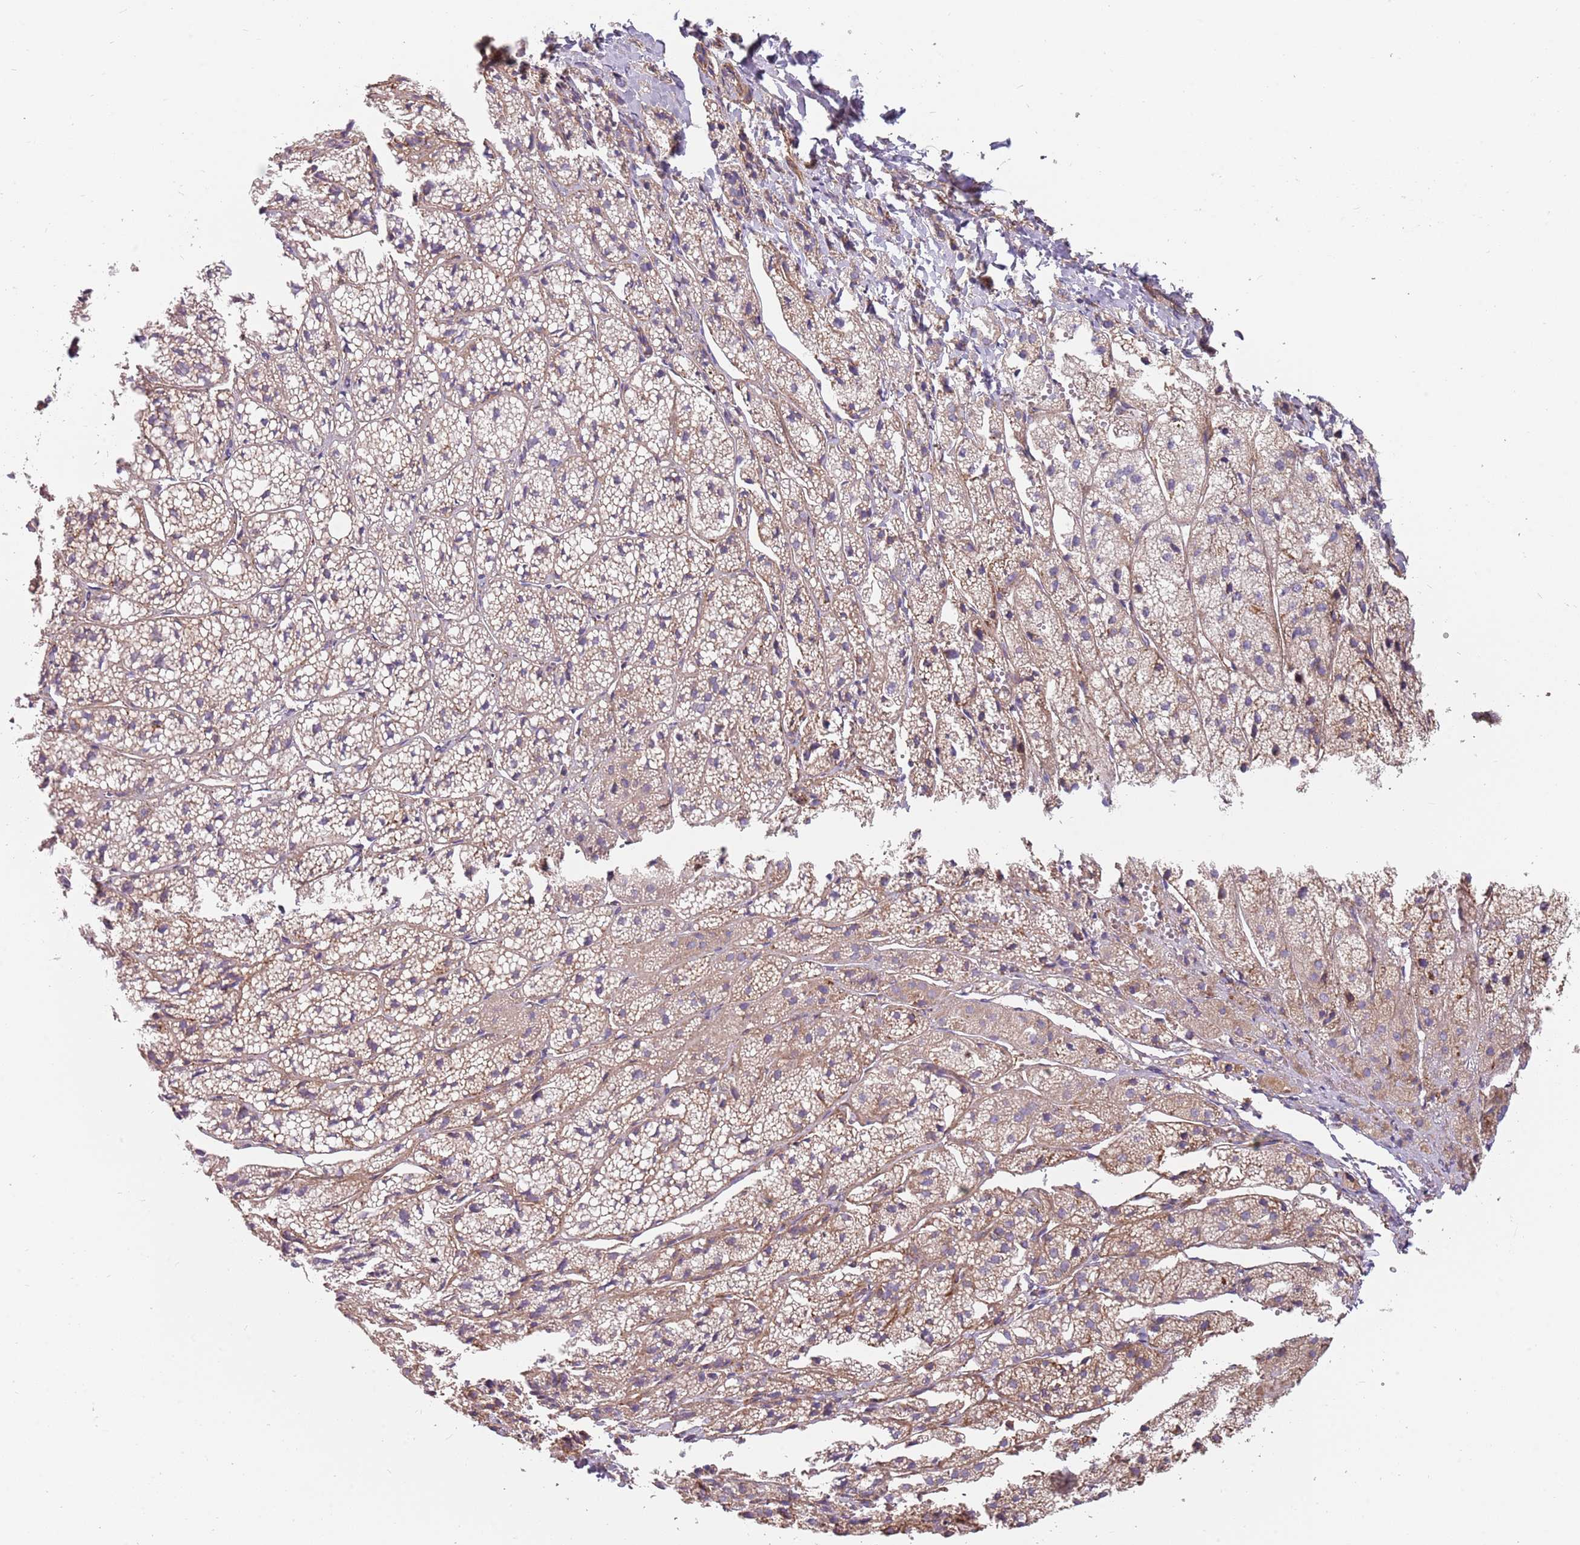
{"staining": {"intensity": "moderate", "quantity": "25%-75%", "location": "cytoplasmic/membranous"}, "tissue": "adrenal gland", "cell_type": "Glandular cells", "image_type": "normal", "snomed": [{"axis": "morphology", "description": "Normal tissue, NOS"}, {"axis": "topography", "description": "Adrenal gland"}], "caption": "Protein staining demonstrates moderate cytoplasmic/membranous positivity in approximately 25%-75% of glandular cells in benign adrenal gland. Using DAB (brown) and hematoxylin (blue) stains, captured at high magnification using brightfield microscopy.", "gene": "SPDL1", "patient": {"sex": "female", "age": 44}}